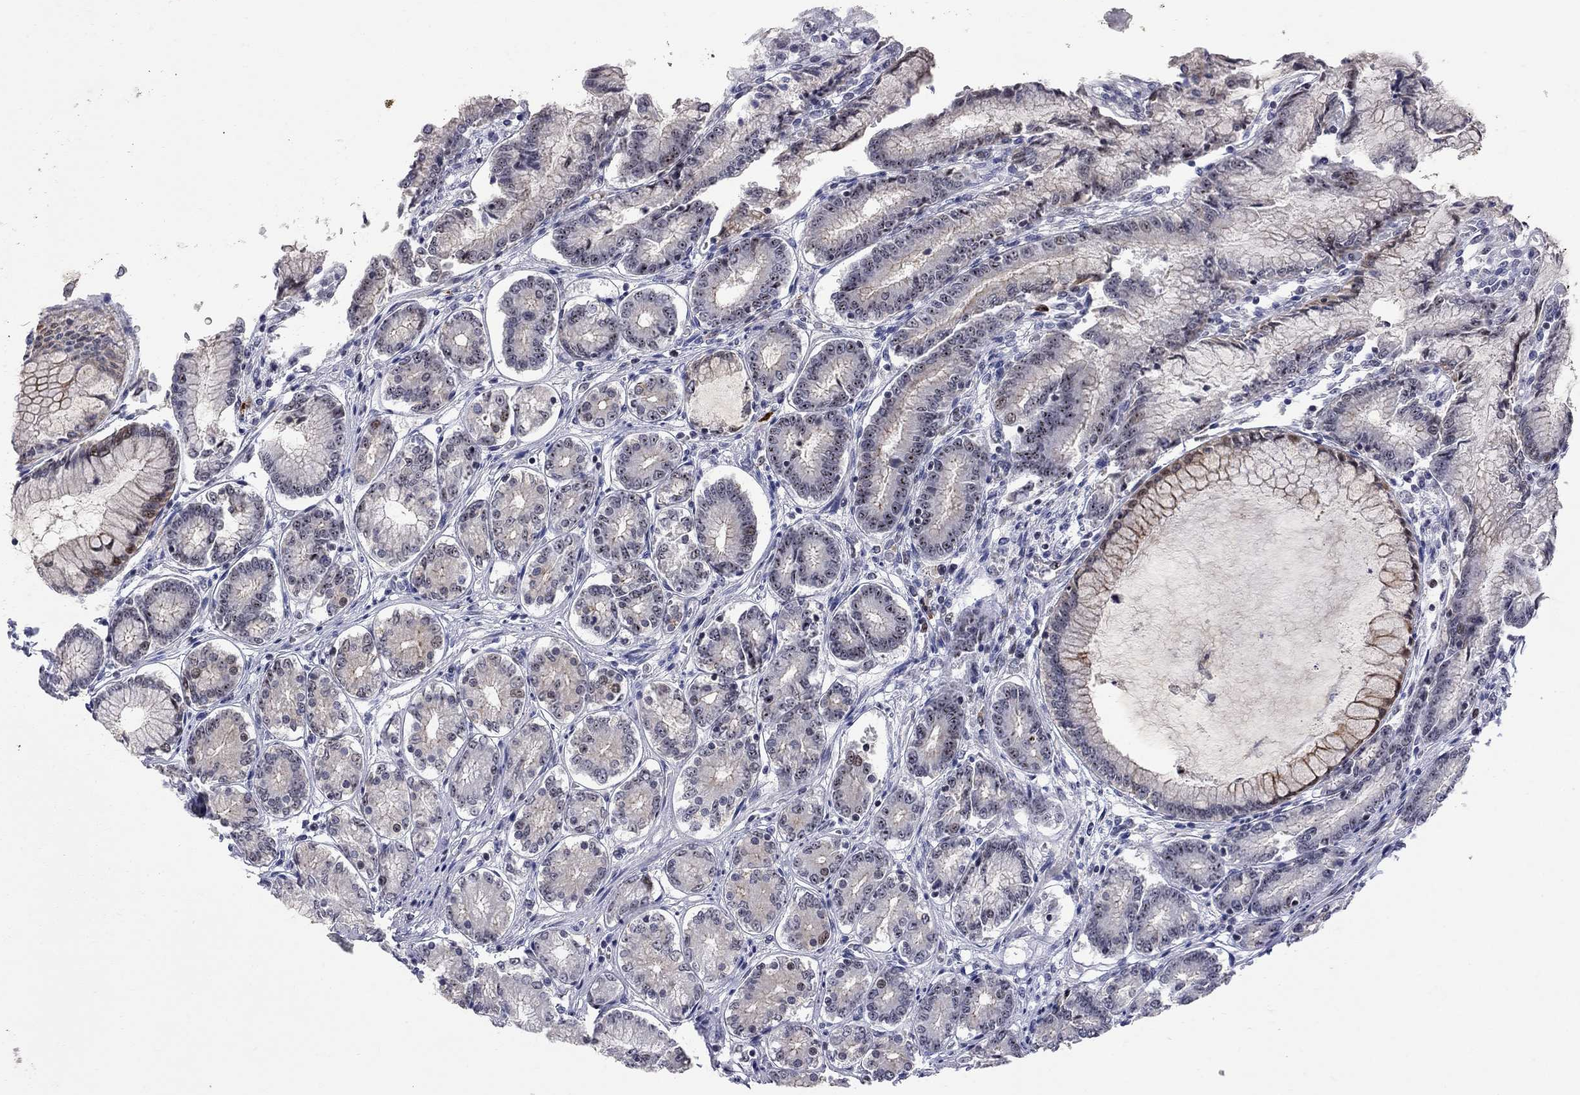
{"staining": {"intensity": "moderate", "quantity": "25%-75%", "location": "nuclear"}, "tissue": "stomach", "cell_type": "Glandular cells", "image_type": "normal", "snomed": [{"axis": "morphology", "description": "Normal tissue, NOS"}, {"axis": "topography", "description": "Stomach"}], "caption": "This photomicrograph exhibits normal stomach stained with IHC to label a protein in brown. The nuclear of glandular cells show moderate positivity for the protein. Nuclei are counter-stained blue.", "gene": "DHX33", "patient": {"sex": "female", "age": 65}}